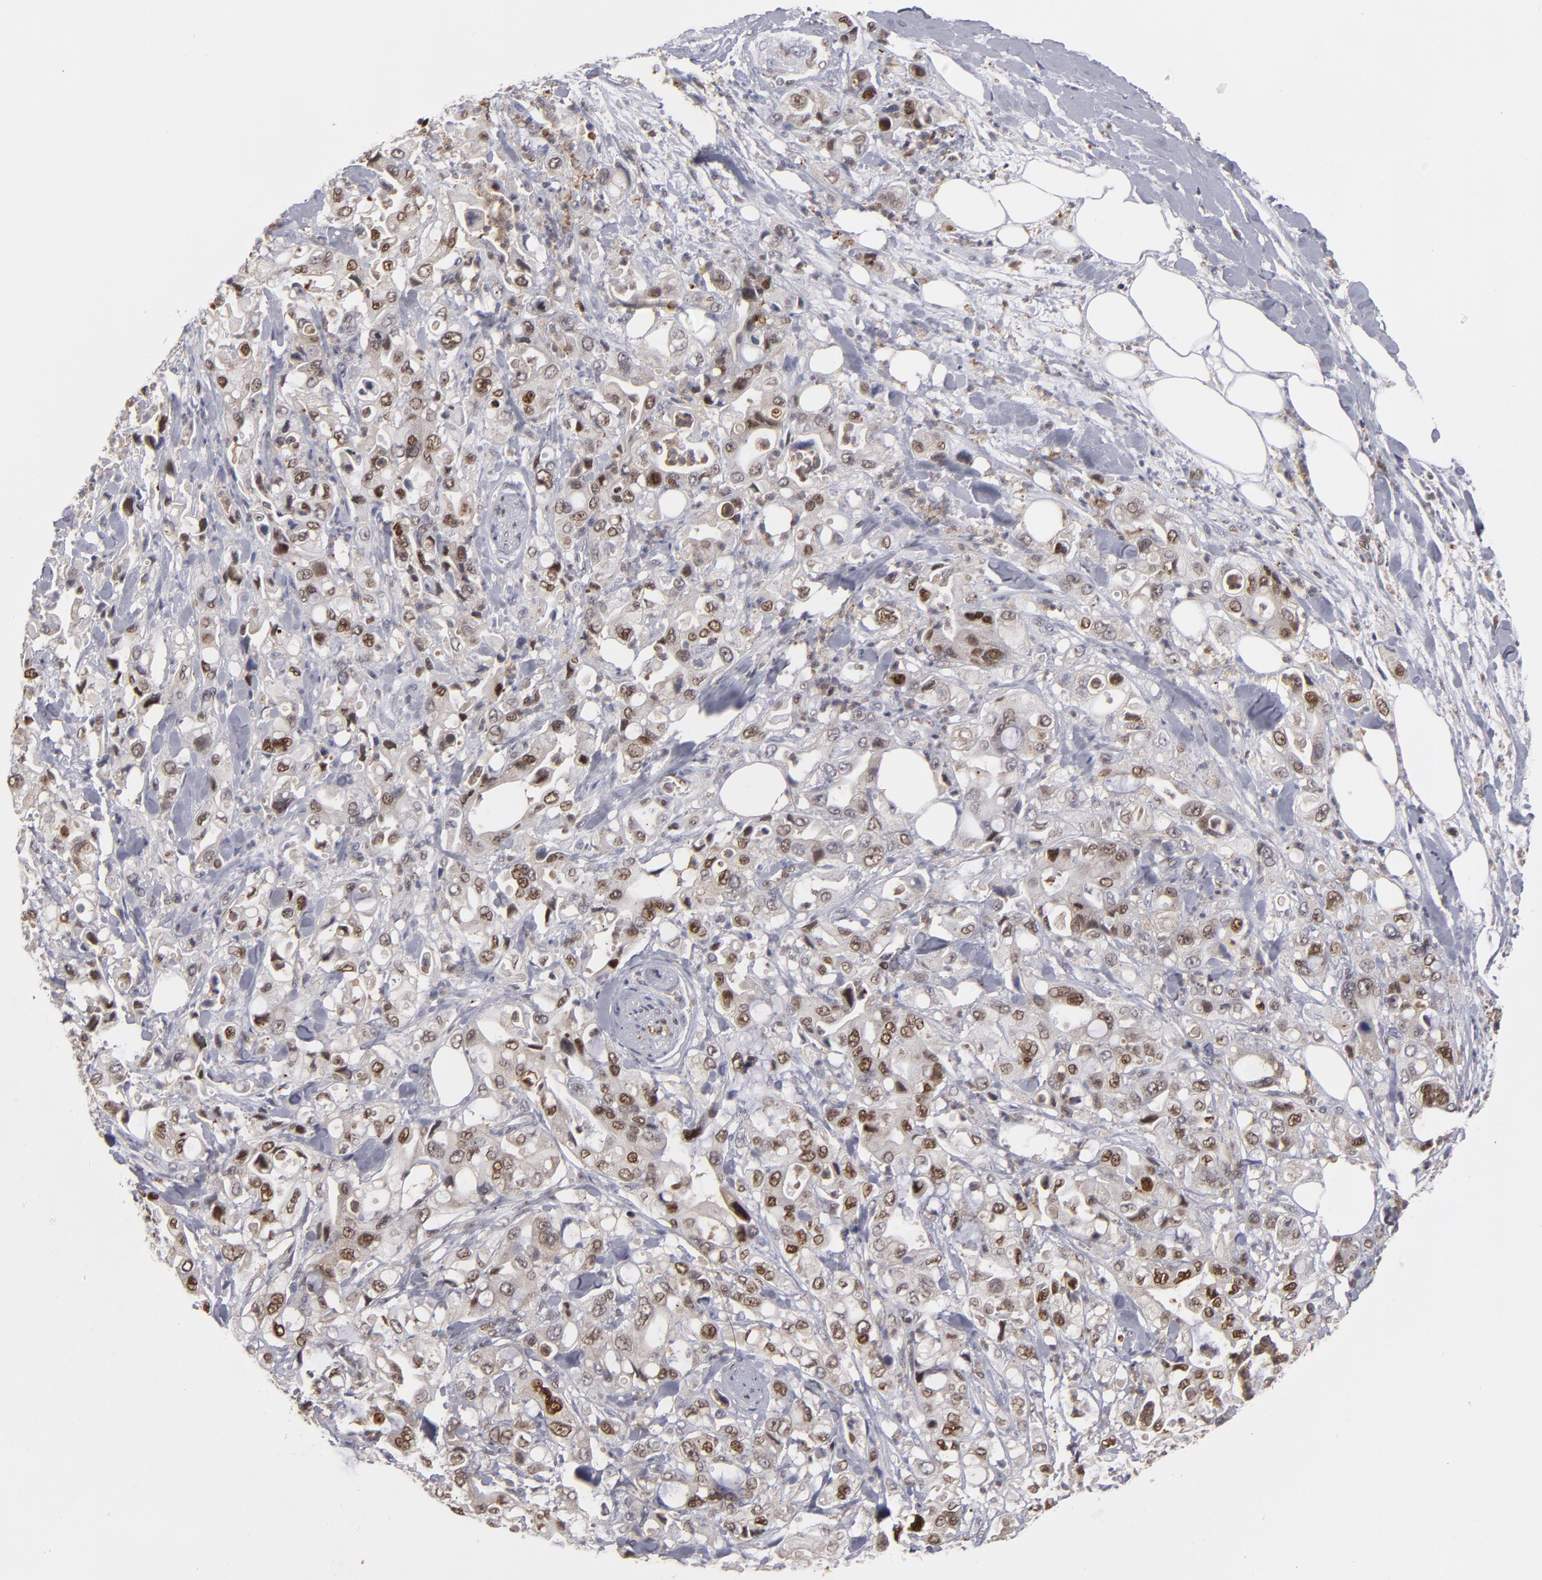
{"staining": {"intensity": "moderate", "quantity": ">75%", "location": "cytoplasmic/membranous,nuclear"}, "tissue": "pancreatic cancer", "cell_type": "Tumor cells", "image_type": "cancer", "snomed": [{"axis": "morphology", "description": "Adenocarcinoma, NOS"}, {"axis": "topography", "description": "Pancreas"}], "caption": "Adenocarcinoma (pancreatic) stained with DAB (3,3'-diaminobenzidine) immunohistochemistry displays medium levels of moderate cytoplasmic/membranous and nuclear staining in approximately >75% of tumor cells. (Stains: DAB (3,3'-diaminobenzidine) in brown, nuclei in blue, Microscopy: brightfield microscopy at high magnification).", "gene": "GSR", "patient": {"sex": "male", "age": 70}}